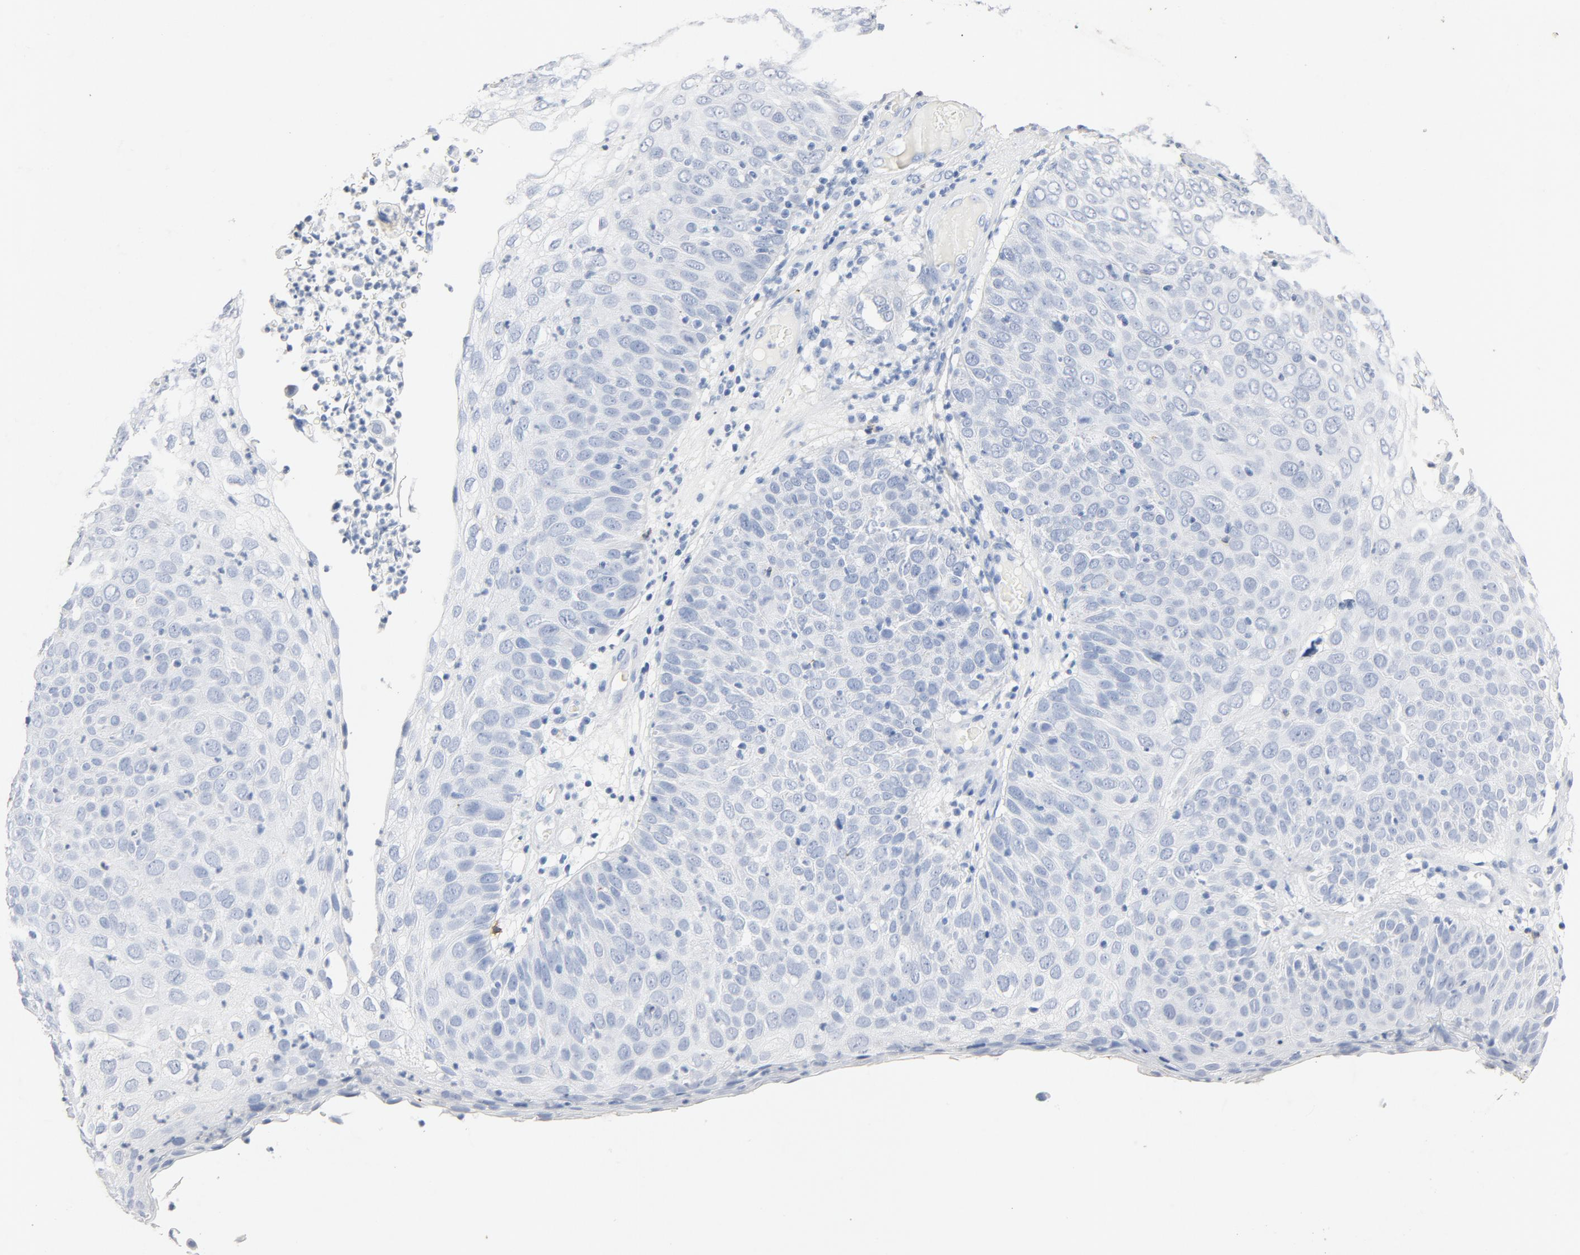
{"staining": {"intensity": "negative", "quantity": "none", "location": "none"}, "tissue": "skin cancer", "cell_type": "Tumor cells", "image_type": "cancer", "snomed": [{"axis": "morphology", "description": "Squamous cell carcinoma, NOS"}, {"axis": "topography", "description": "Skin"}], "caption": "Tumor cells show no significant staining in skin cancer. (DAB (3,3'-diaminobenzidine) immunohistochemistry (IHC) with hematoxylin counter stain).", "gene": "PTPRB", "patient": {"sex": "male", "age": 87}}